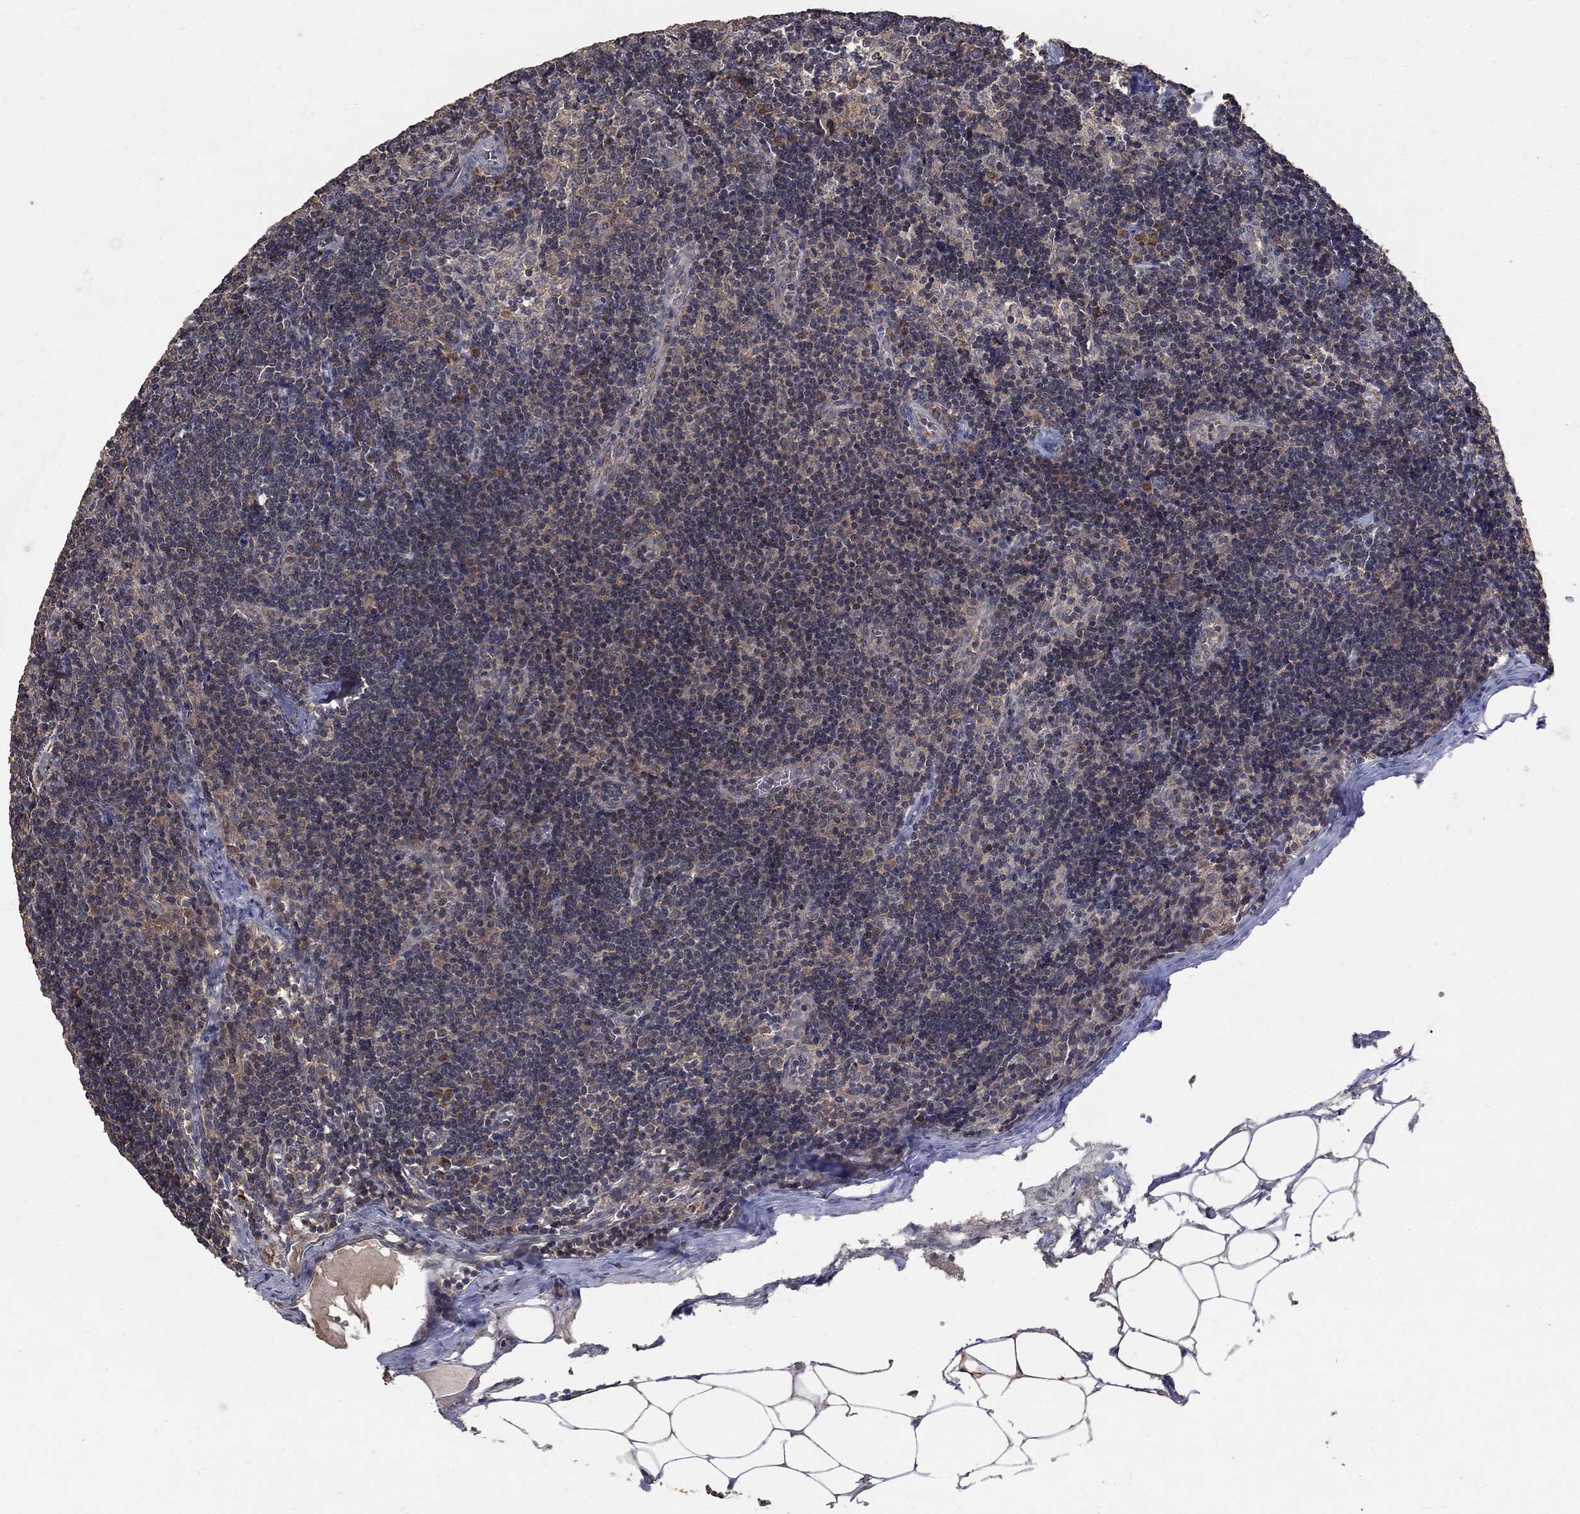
{"staining": {"intensity": "weak", "quantity": "<25%", "location": "cytoplasmic/membranous"}, "tissue": "lymph node", "cell_type": "Non-germinal center cells", "image_type": "normal", "snomed": [{"axis": "morphology", "description": "Normal tissue, NOS"}, {"axis": "topography", "description": "Lymph node"}], "caption": "An IHC histopathology image of unremarkable lymph node is shown. There is no staining in non-germinal center cells of lymph node. (IHC, brightfield microscopy, high magnification).", "gene": "C17orf75", "patient": {"sex": "female", "age": 51}}